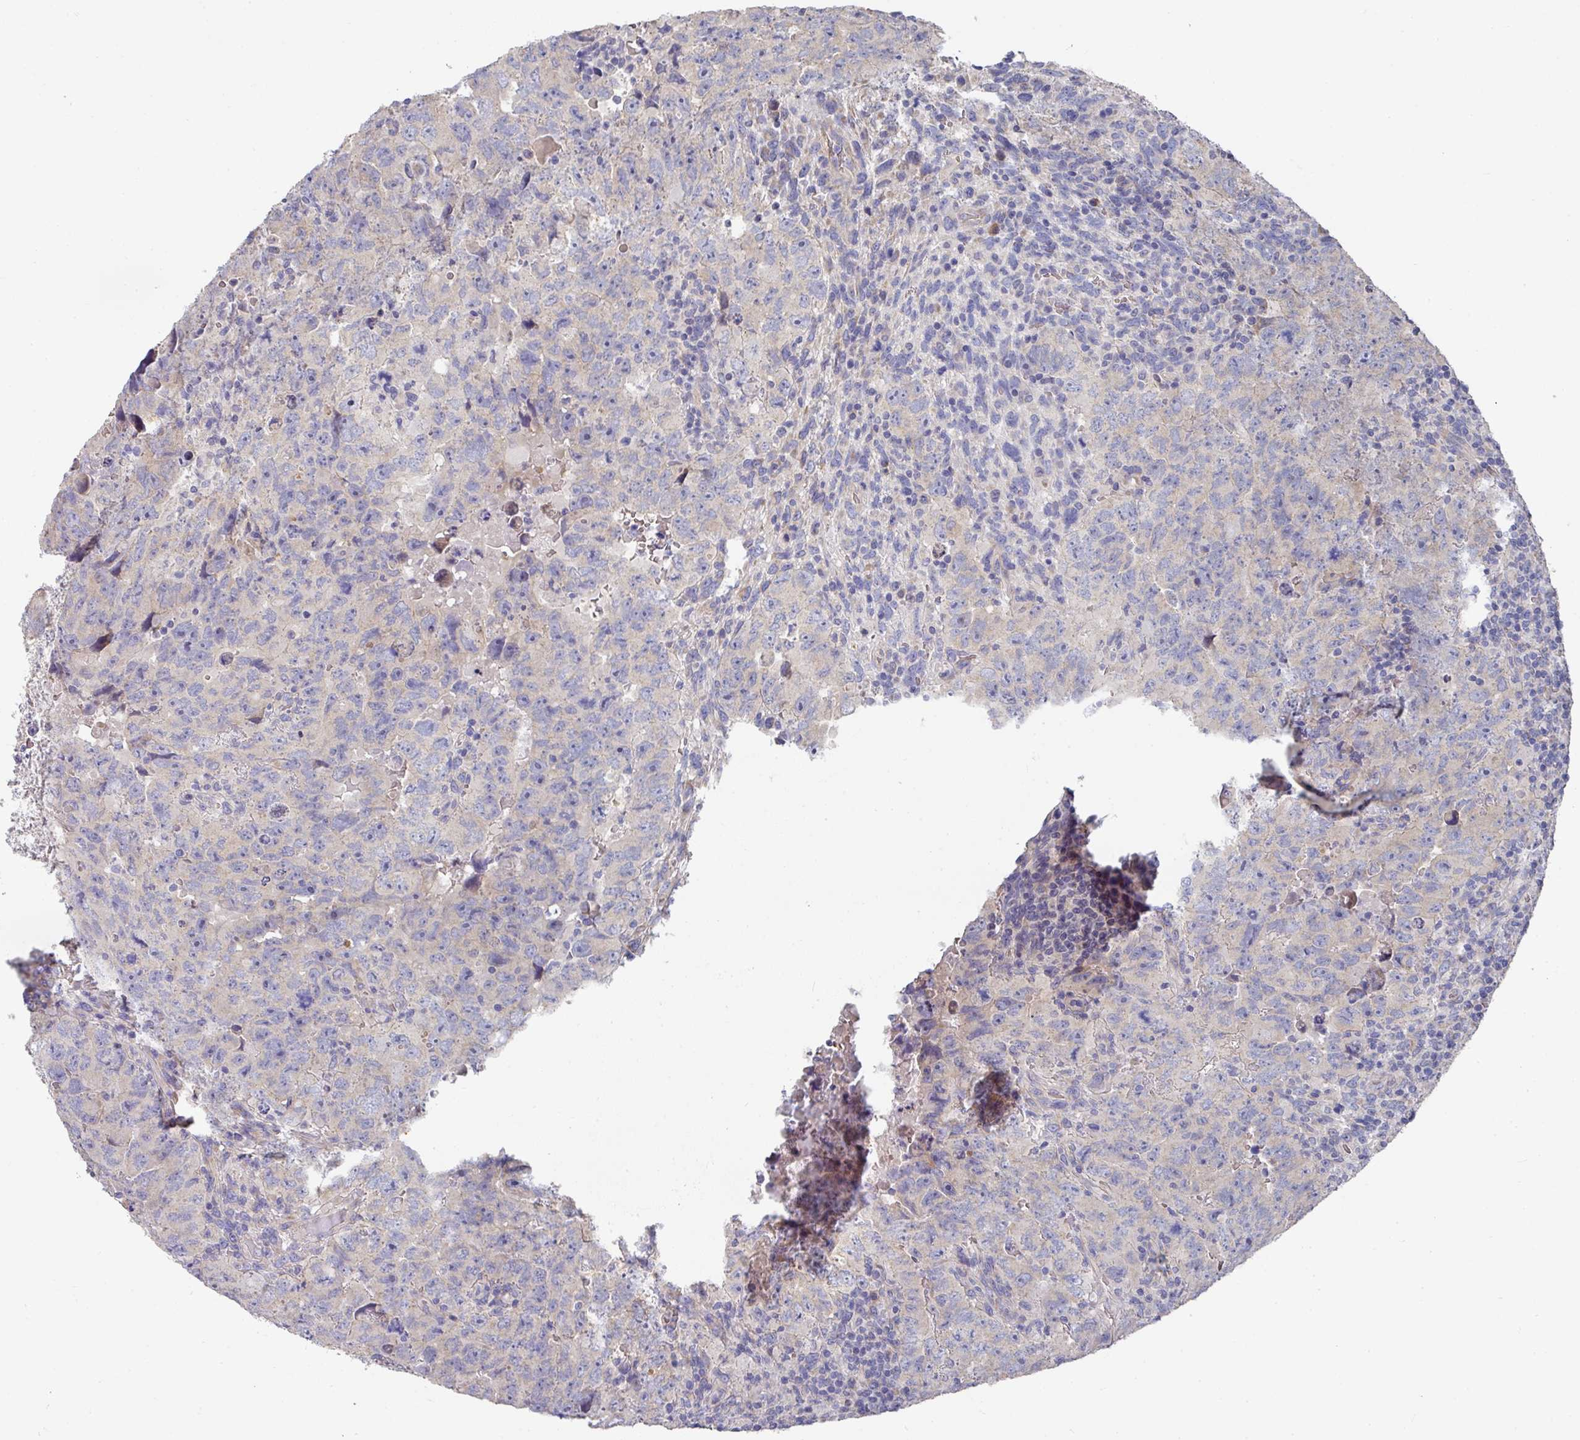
{"staining": {"intensity": "negative", "quantity": "none", "location": "none"}, "tissue": "testis cancer", "cell_type": "Tumor cells", "image_type": "cancer", "snomed": [{"axis": "morphology", "description": "Carcinoma, Embryonal, NOS"}, {"axis": "topography", "description": "Testis"}], "caption": "The IHC image has no significant expression in tumor cells of testis embryonal carcinoma tissue.", "gene": "PYROXD2", "patient": {"sex": "male", "age": 24}}